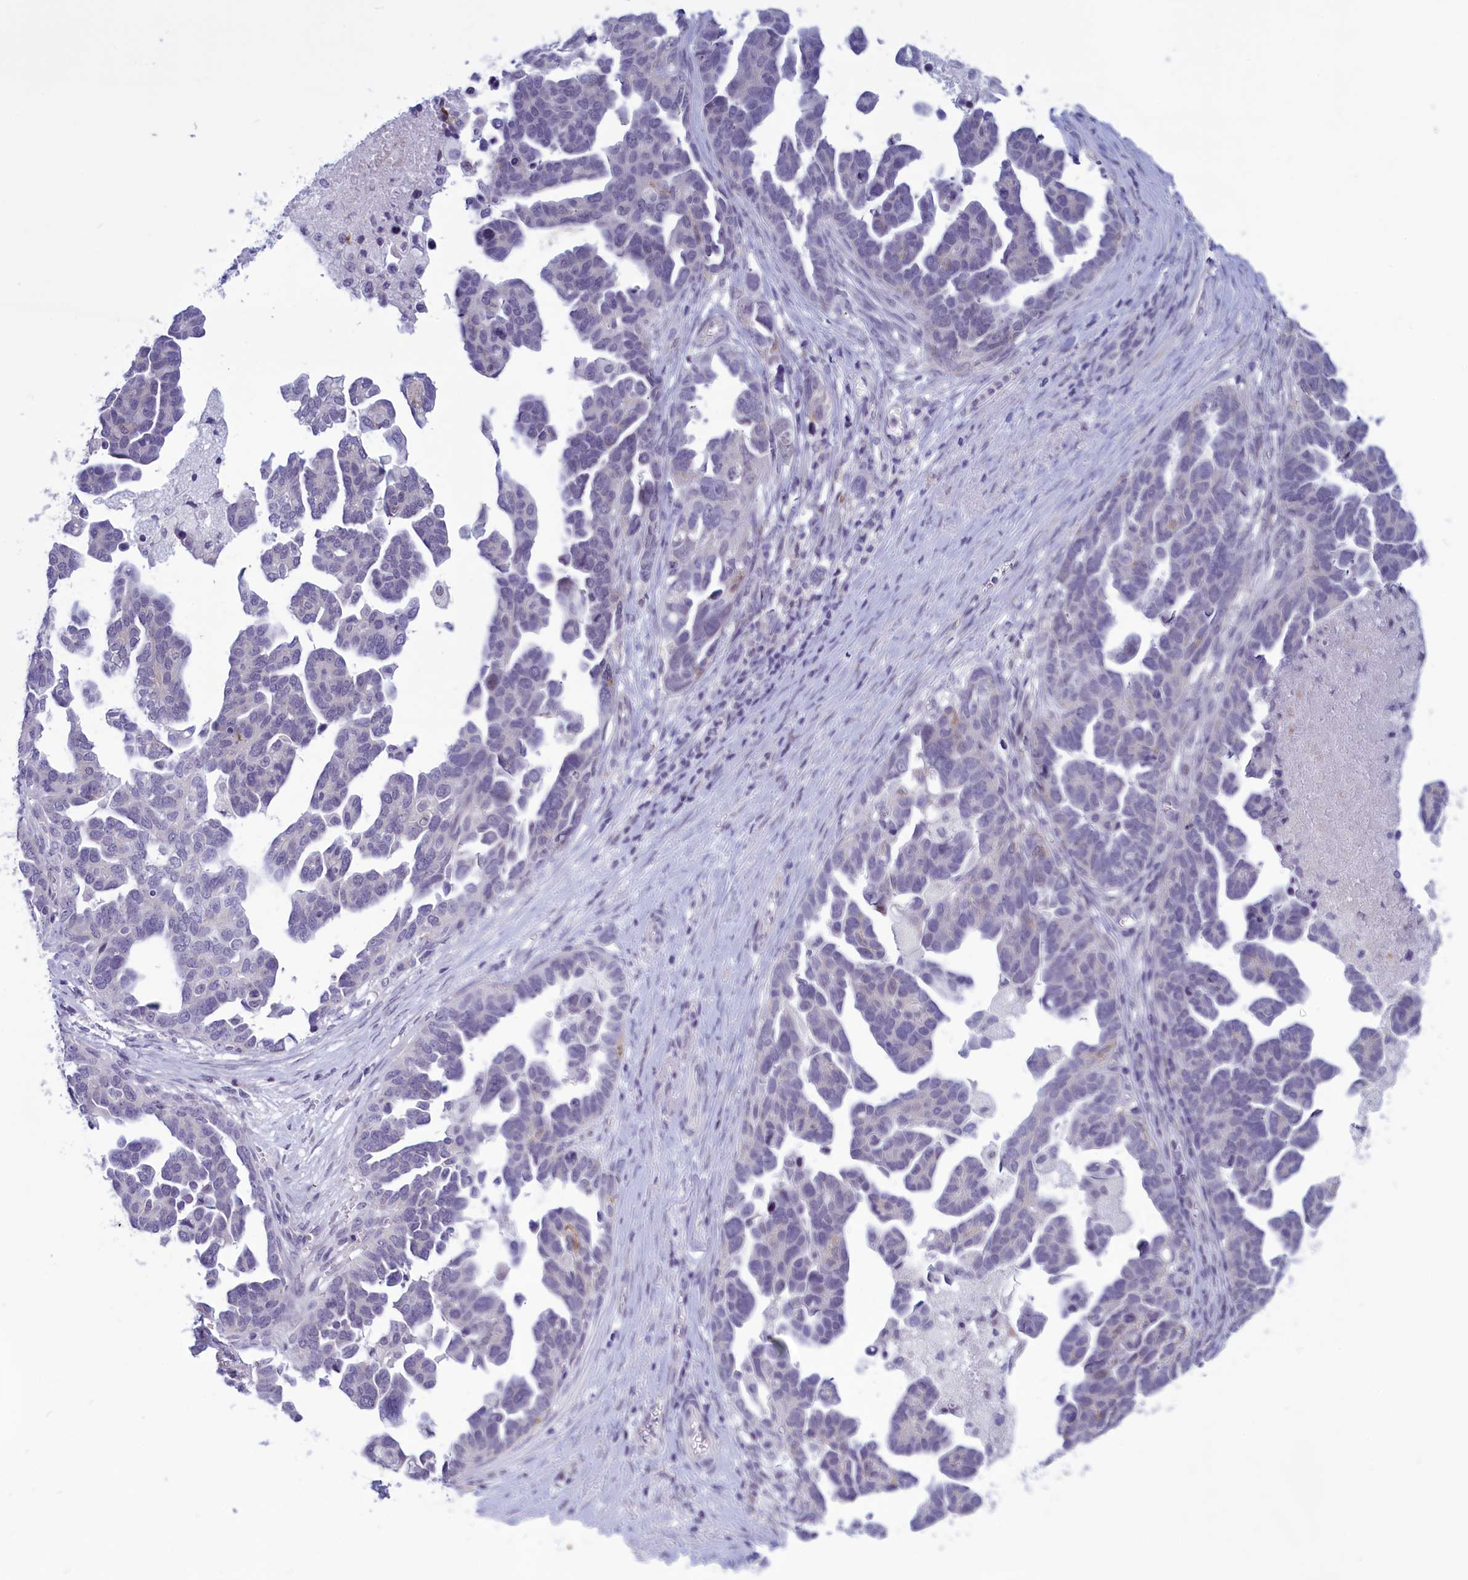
{"staining": {"intensity": "negative", "quantity": "none", "location": "none"}, "tissue": "ovarian cancer", "cell_type": "Tumor cells", "image_type": "cancer", "snomed": [{"axis": "morphology", "description": "Cystadenocarcinoma, serous, NOS"}, {"axis": "topography", "description": "Ovary"}], "caption": "A high-resolution micrograph shows IHC staining of serous cystadenocarcinoma (ovarian), which displays no significant positivity in tumor cells. The staining is performed using DAB (3,3'-diaminobenzidine) brown chromogen with nuclei counter-stained in using hematoxylin.", "gene": "ELOA2", "patient": {"sex": "female", "age": 54}}